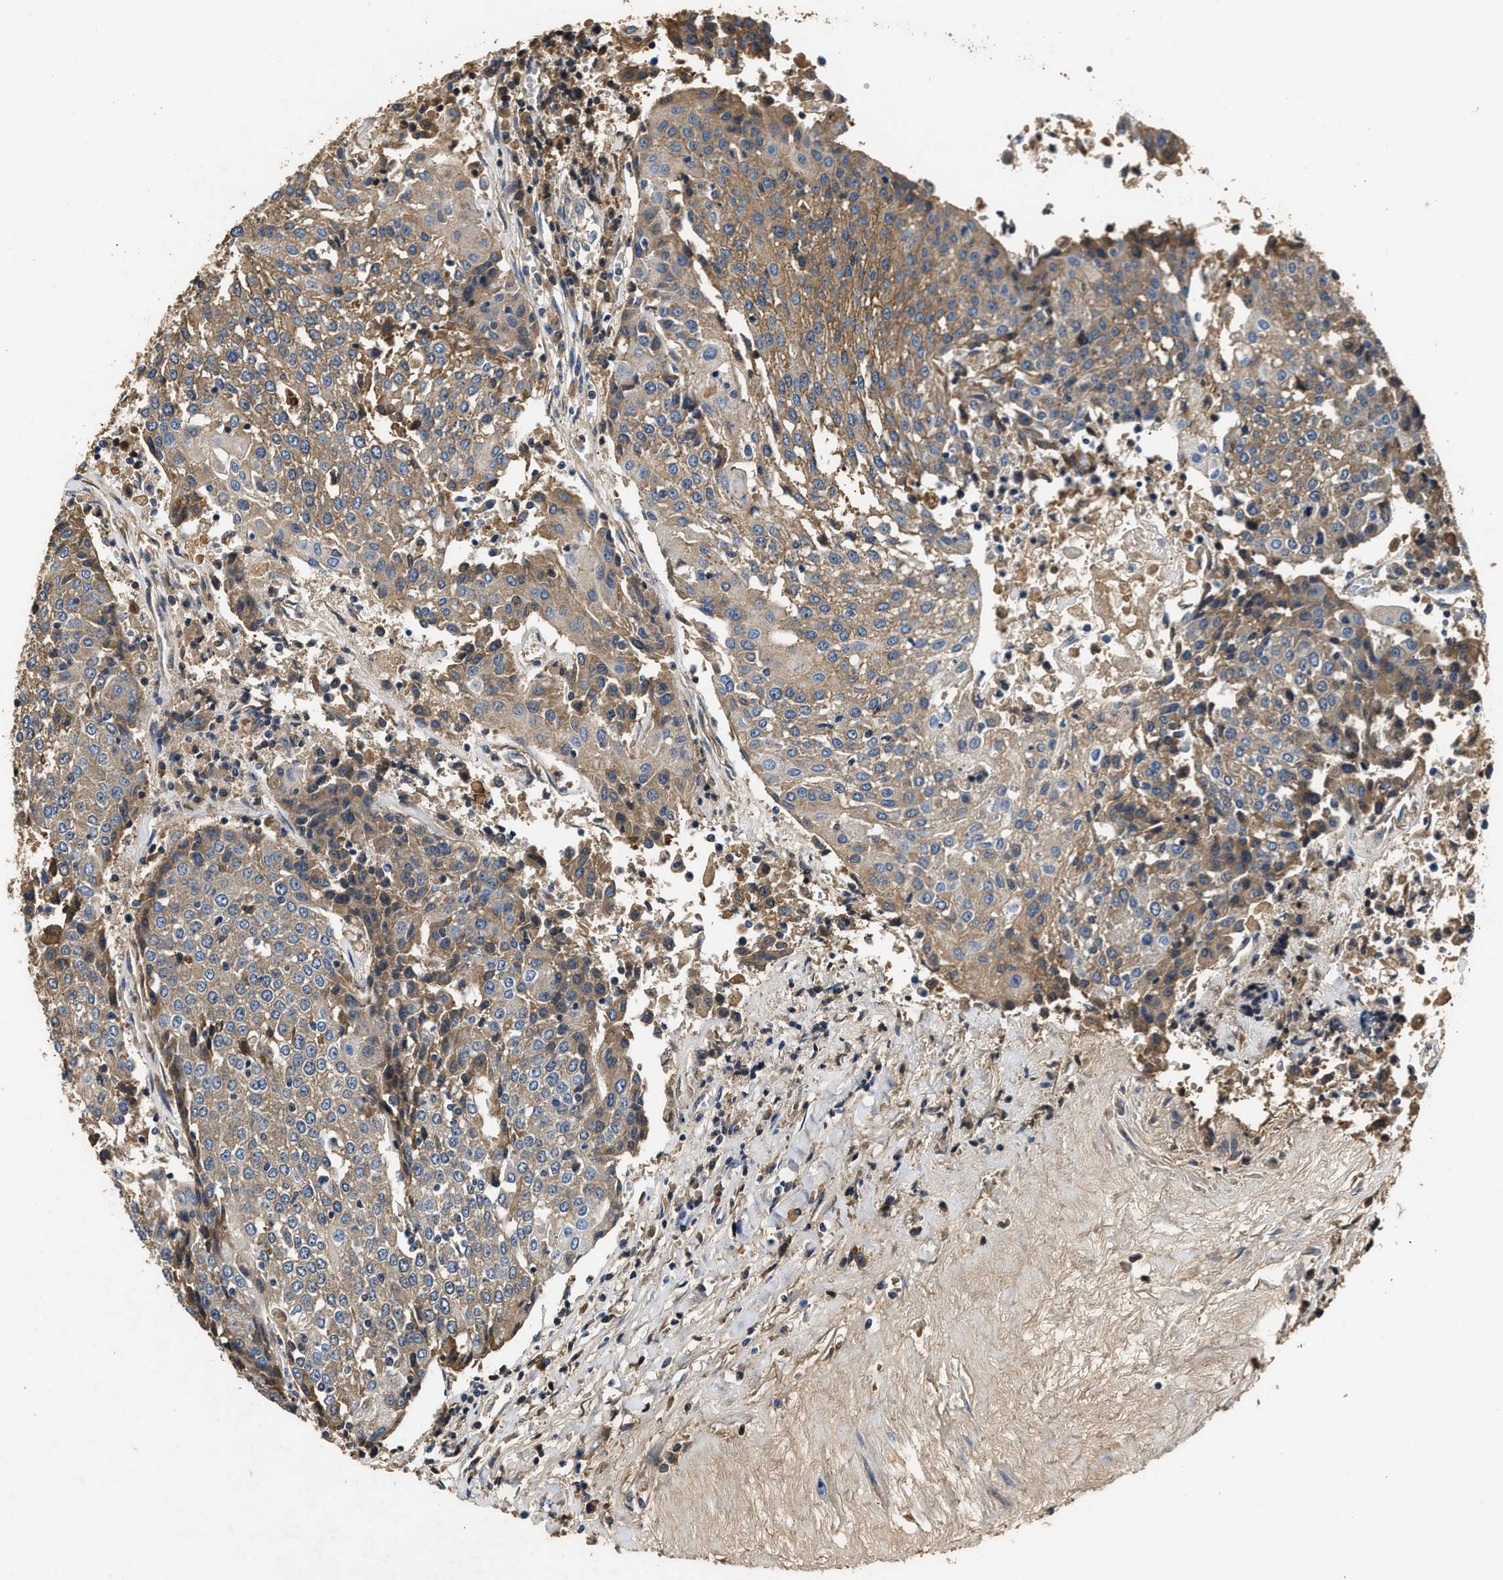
{"staining": {"intensity": "moderate", "quantity": ">75%", "location": "cytoplasmic/membranous"}, "tissue": "urothelial cancer", "cell_type": "Tumor cells", "image_type": "cancer", "snomed": [{"axis": "morphology", "description": "Urothelial carcinoma, High grade"}, {"axis": "topography", "description": "Urinary bladder"}], "caption": "Moderate cytoplasmic/membranous positivity for a protein is appreciated in approximately >75% of tumor cells of high-grade urothelial carcinoma using immunohistochemistry.", "gene": "C3", "patient": {"sex": "female", "age": 85}}